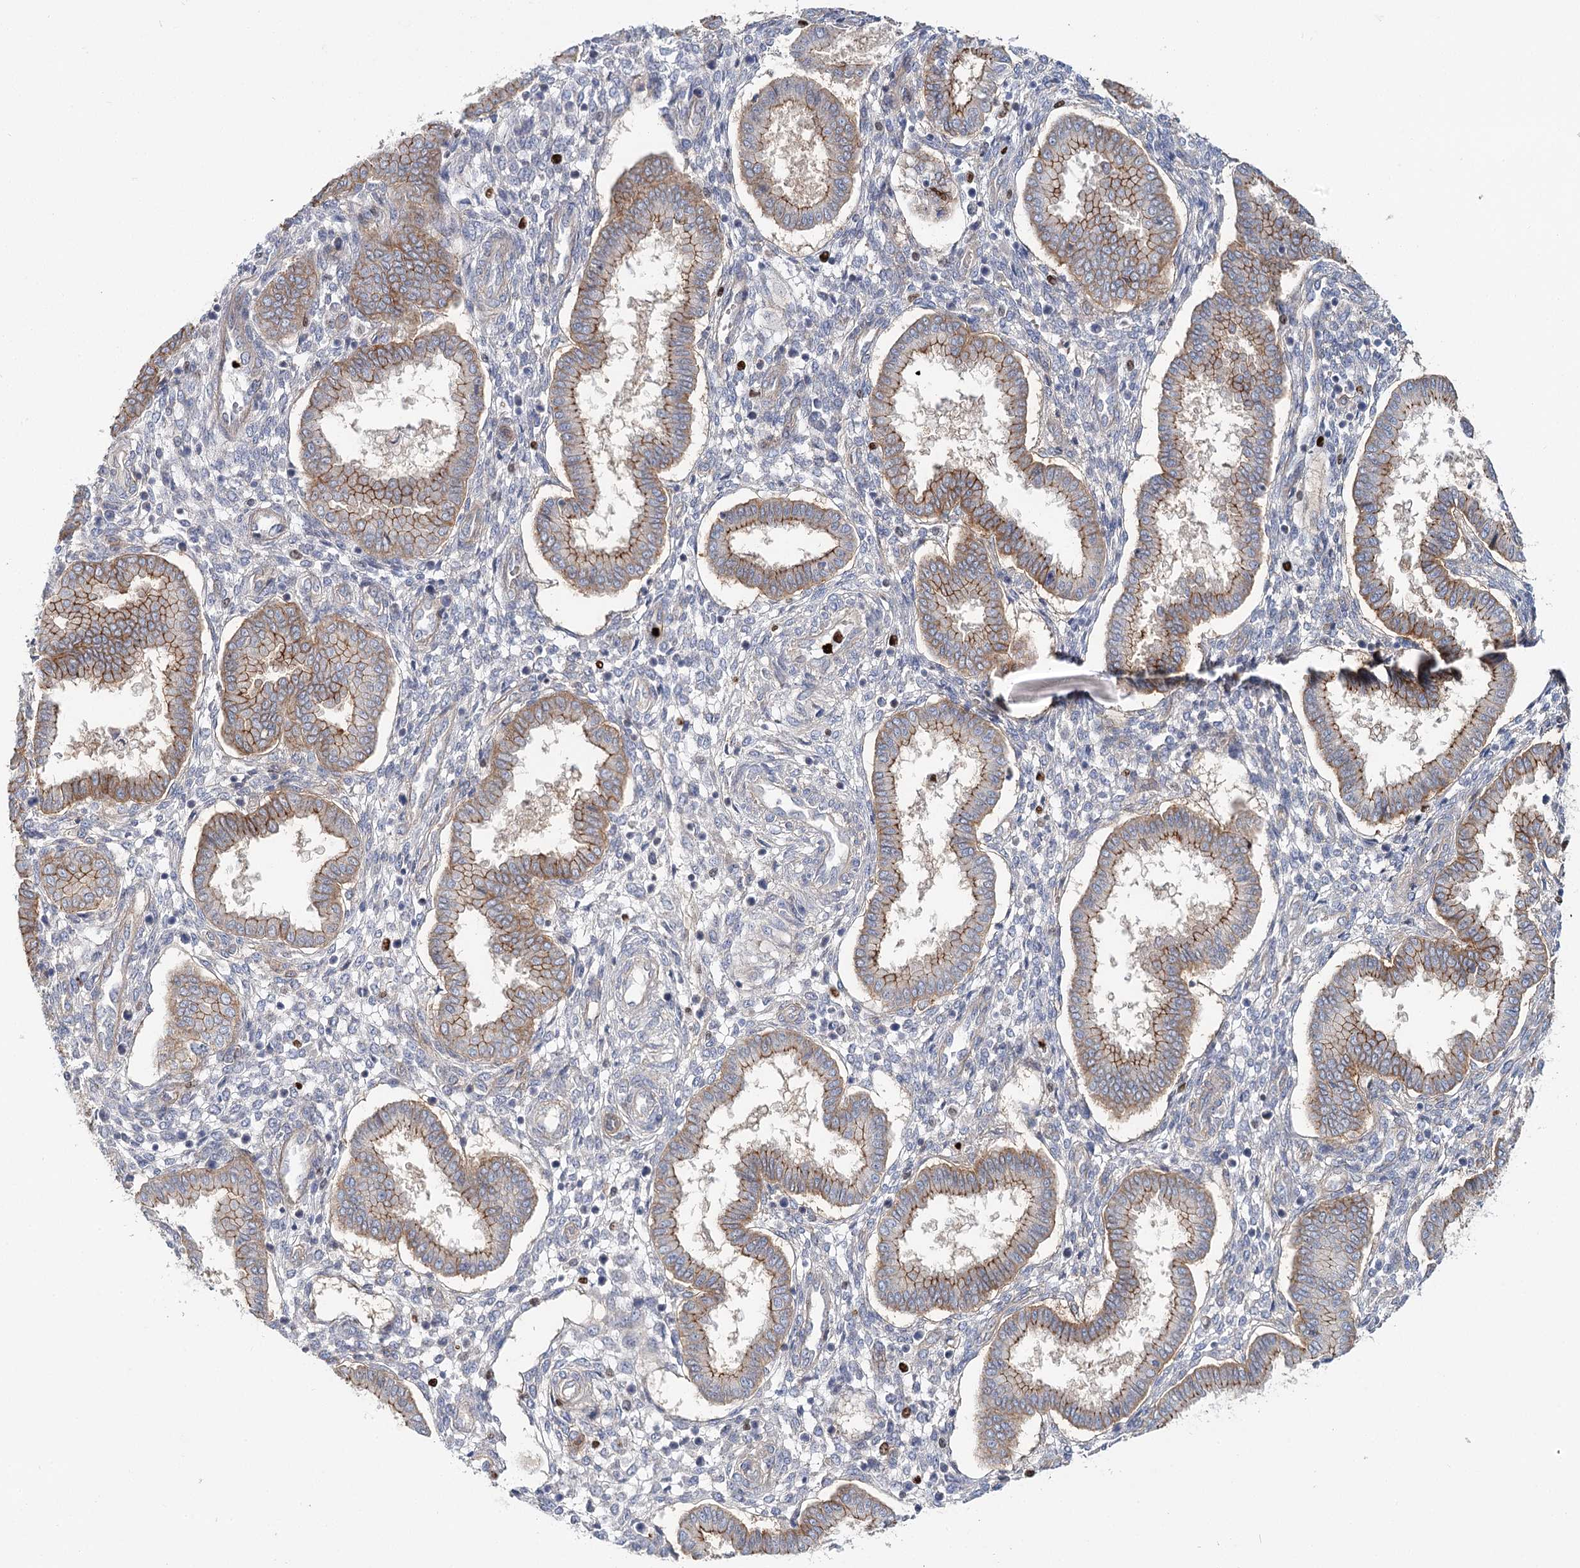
{"staining": {"intensity": "negative", "quantity": "none", "location": "none"}, "tissue": "endometrium", "cell_type": "Cells in endometrial stroma", "image_type": "normal", "snomed": [{"axis": "morphology", "description": "Normal tissue, NOS"}, {"axis": "topography", "description": "Endometrium"}], "caption": "Human endometrium stained for a protein using immunohistochemistry demonstrates no expression in cells in endometrial stroma.", "gene": "C11orf52", "patient": {"sex": "female", "age": 24}}